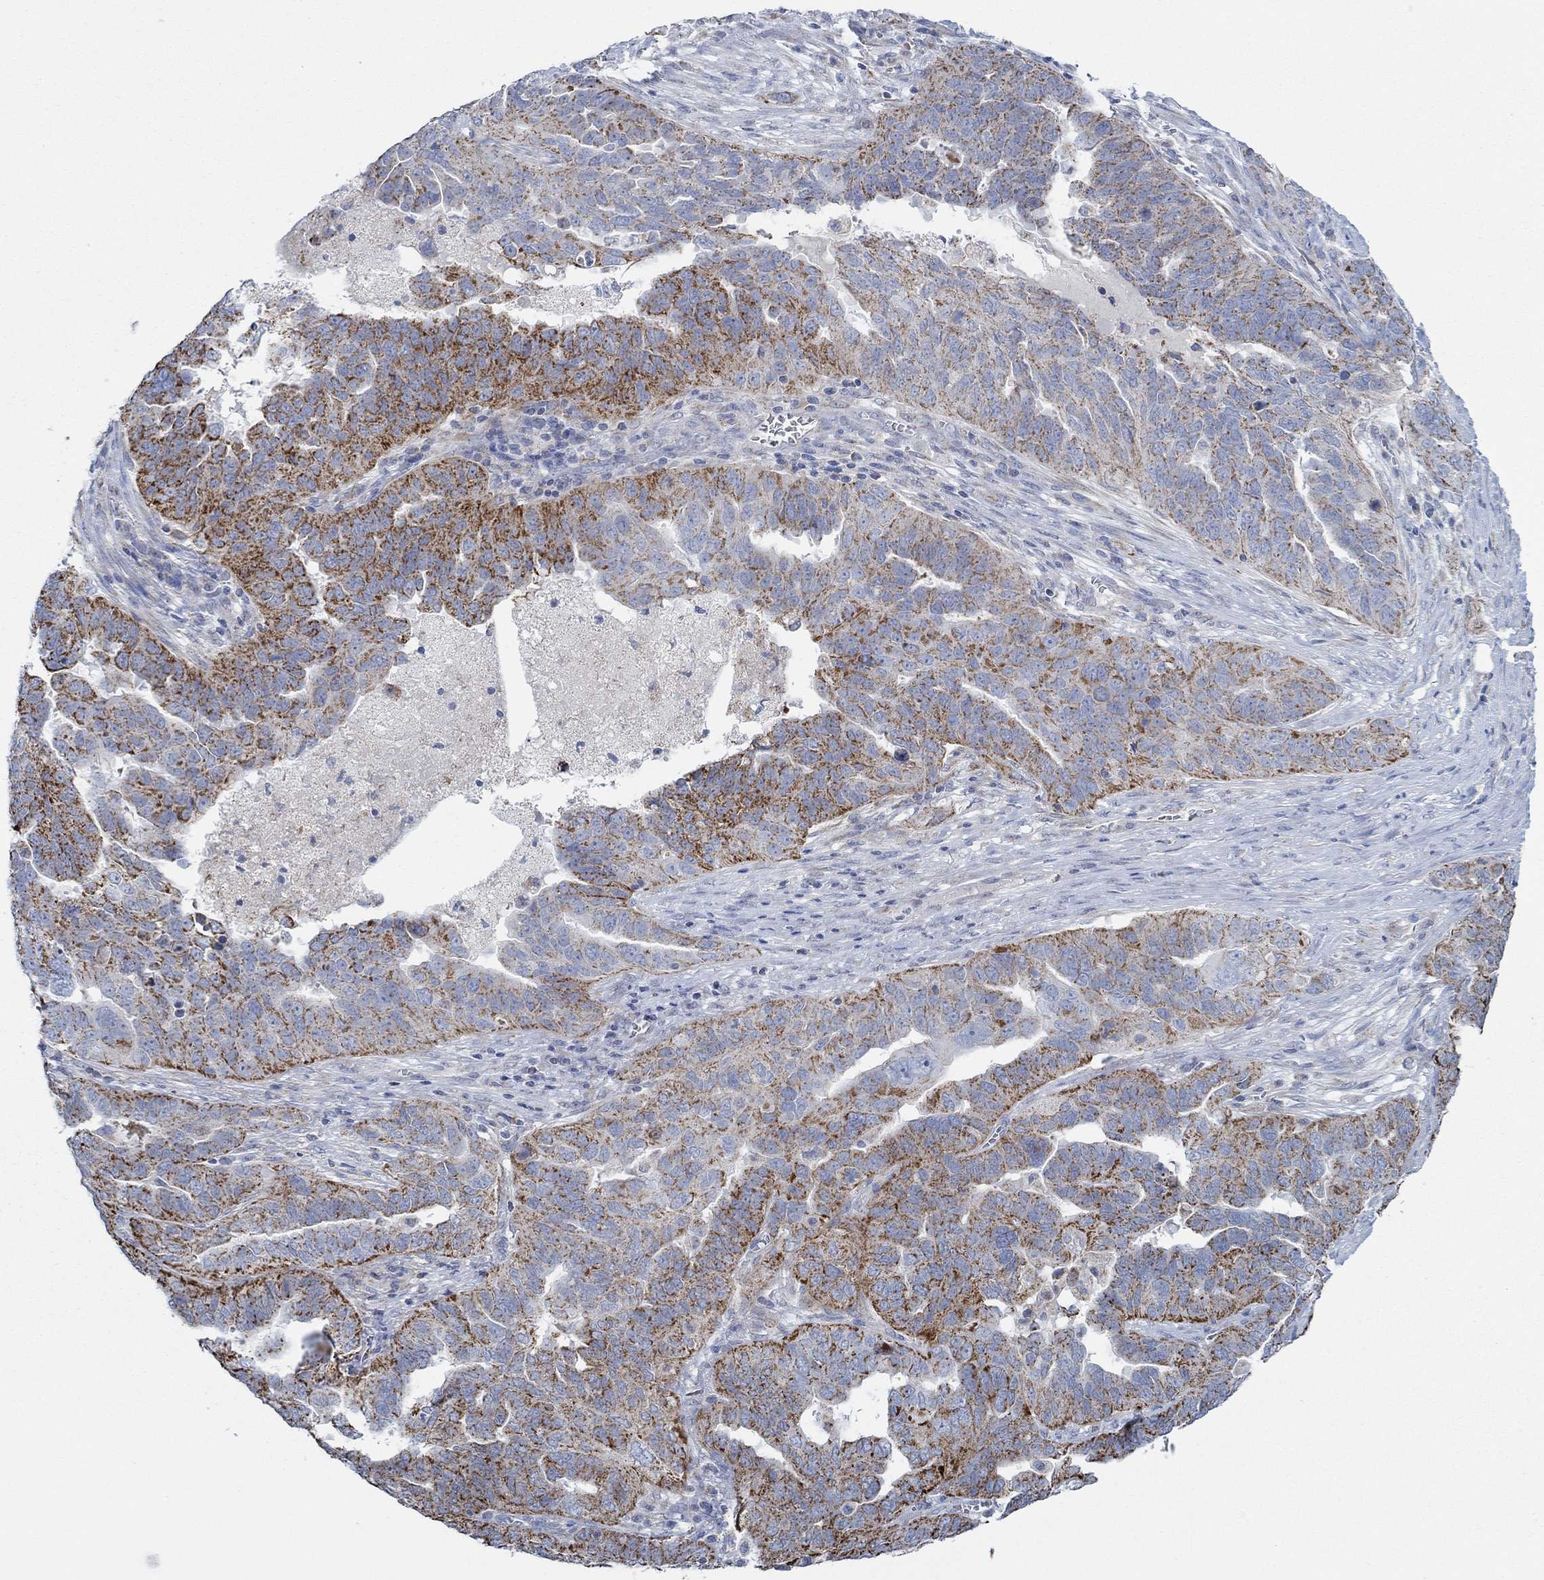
{"staining": {"intensity": "strong", "quantity": "25%-75%", "location": "cytoplasmic/membranous"}, "tissue": "ovarian cancer", "cell_type": "Tumor cells", "image_type": "cancer", "snomed": [{"axis": "morphology", "description": "Carcinoma, endometroid"}, {"axis": "topography", "description": "Soft tissue"}, {"axis": "topography", "description": "Ovary"}], "caption": "An image of endometroid carcinoma (ovarian) stained for a protein displays strong cytoplasmic/membranous brown staining in tumor cells. Nuclei are stained in blue.", "gene": "GLOD5", "patient": {"sex": "female", "age": 52}}